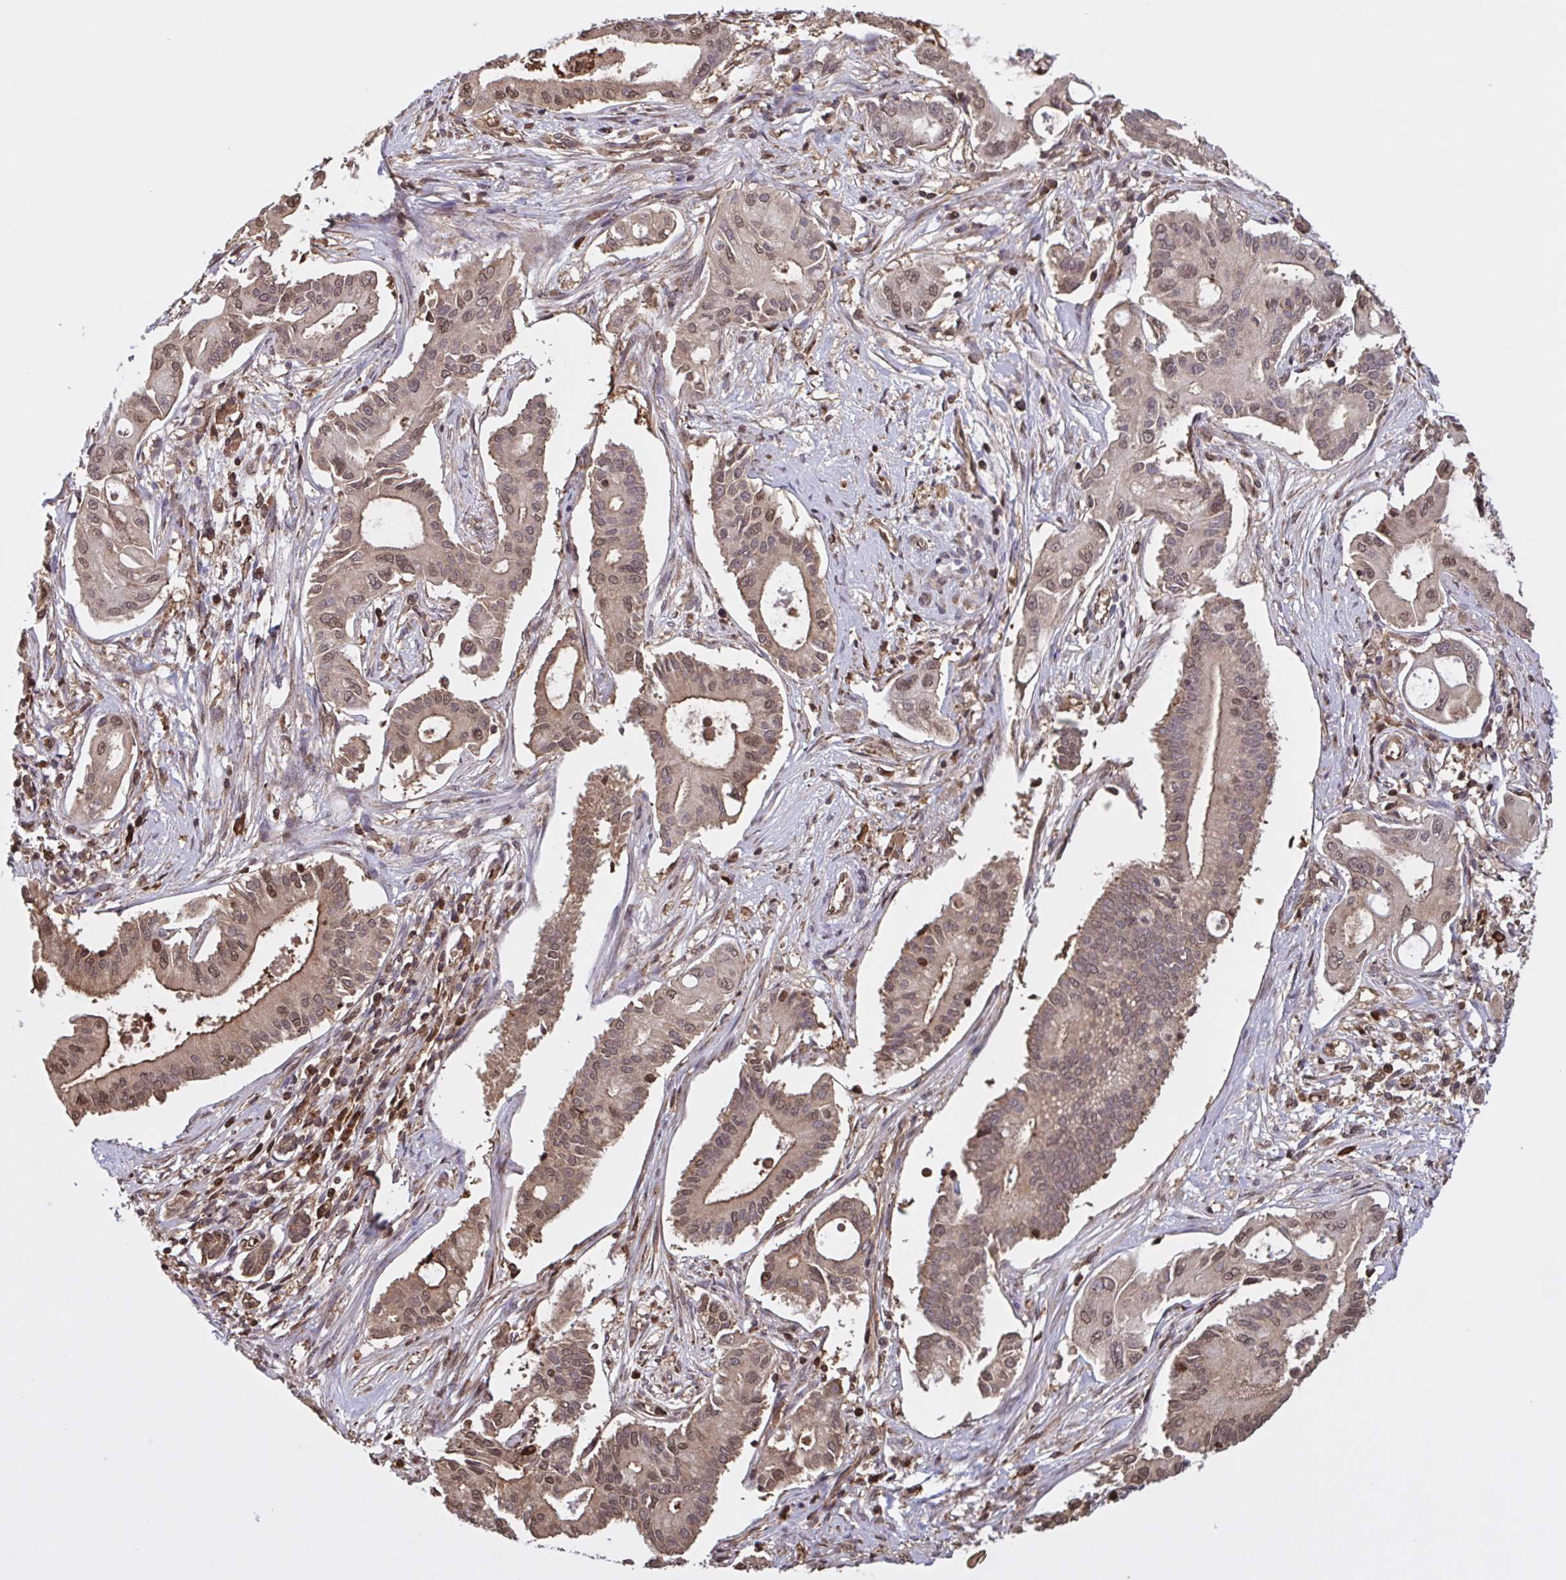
{"staining": {"intensity": "moderate", "quantity": ">75%", "location": "cytoplasmic/membranous,nuclear"}, "tissue": "pancreatic cancer", "cell_type": "Tumor cells", "image_type": "cancer", "snomed": [{"axis": "morphology", "description": "Adenocarcinoma, NOS"}, {"axis": "topography", "description": "Pancreas"}], "caption": "A high-resolution histopathology image shows immunohistochemistry staining of adenocarcinoma (pancreatic), which shows moderate cytoplasmic/membranous and nuclear expression in about >75% of tumor cells. Using DAB (3,3'-diaminobenzidine) (brown) and hematoxylin (blue) stains, captured at high magnification using brightfield microscopy.", "gene": "SEC63", "patient": {"sex": "female", "age": 68}}